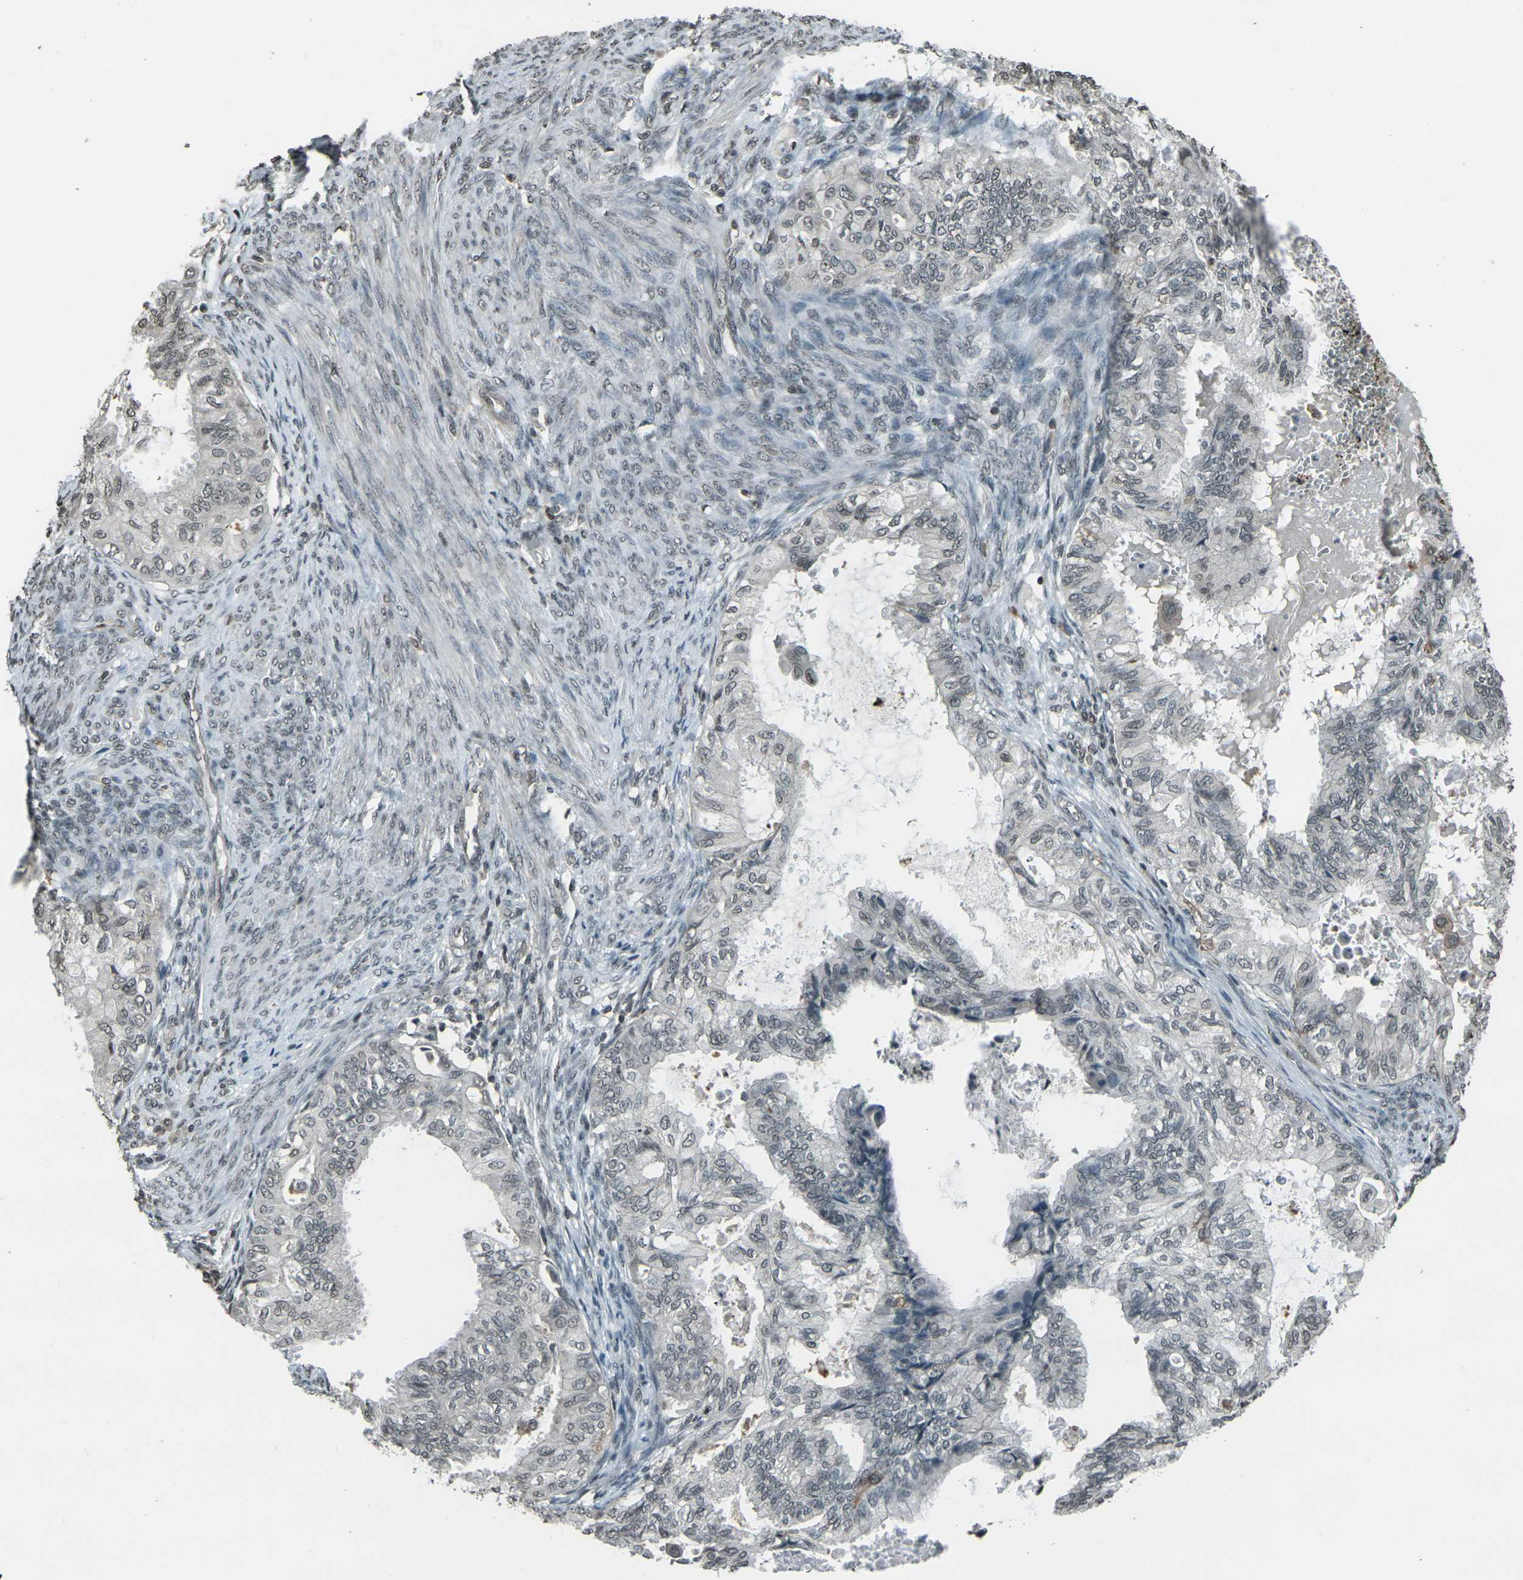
{"staining": {"intensity": "weak", "quantity": "<25%", "location": "nuclear"}, "tissue": "cervical cancer", "cell_type": "Tumor cells", "image_type": "cancer", "snomed": [{"axis": "morphology", "description": "Normal tissue, NOS"}, {"axis": "morphology", "description": "Adenocarcinoma, NOS"}, {"axis": "topography", "description": "Cervix"}, {"axis": "topography", "description": "Endometrium"}], "caption": "This is a micrograph of immunohistochemistry staining of cervical adenocarcinoma, which shows no staining in tumor cells.", "gene": "PRPF8", "patient": {"sex": "female", "age": 86}}